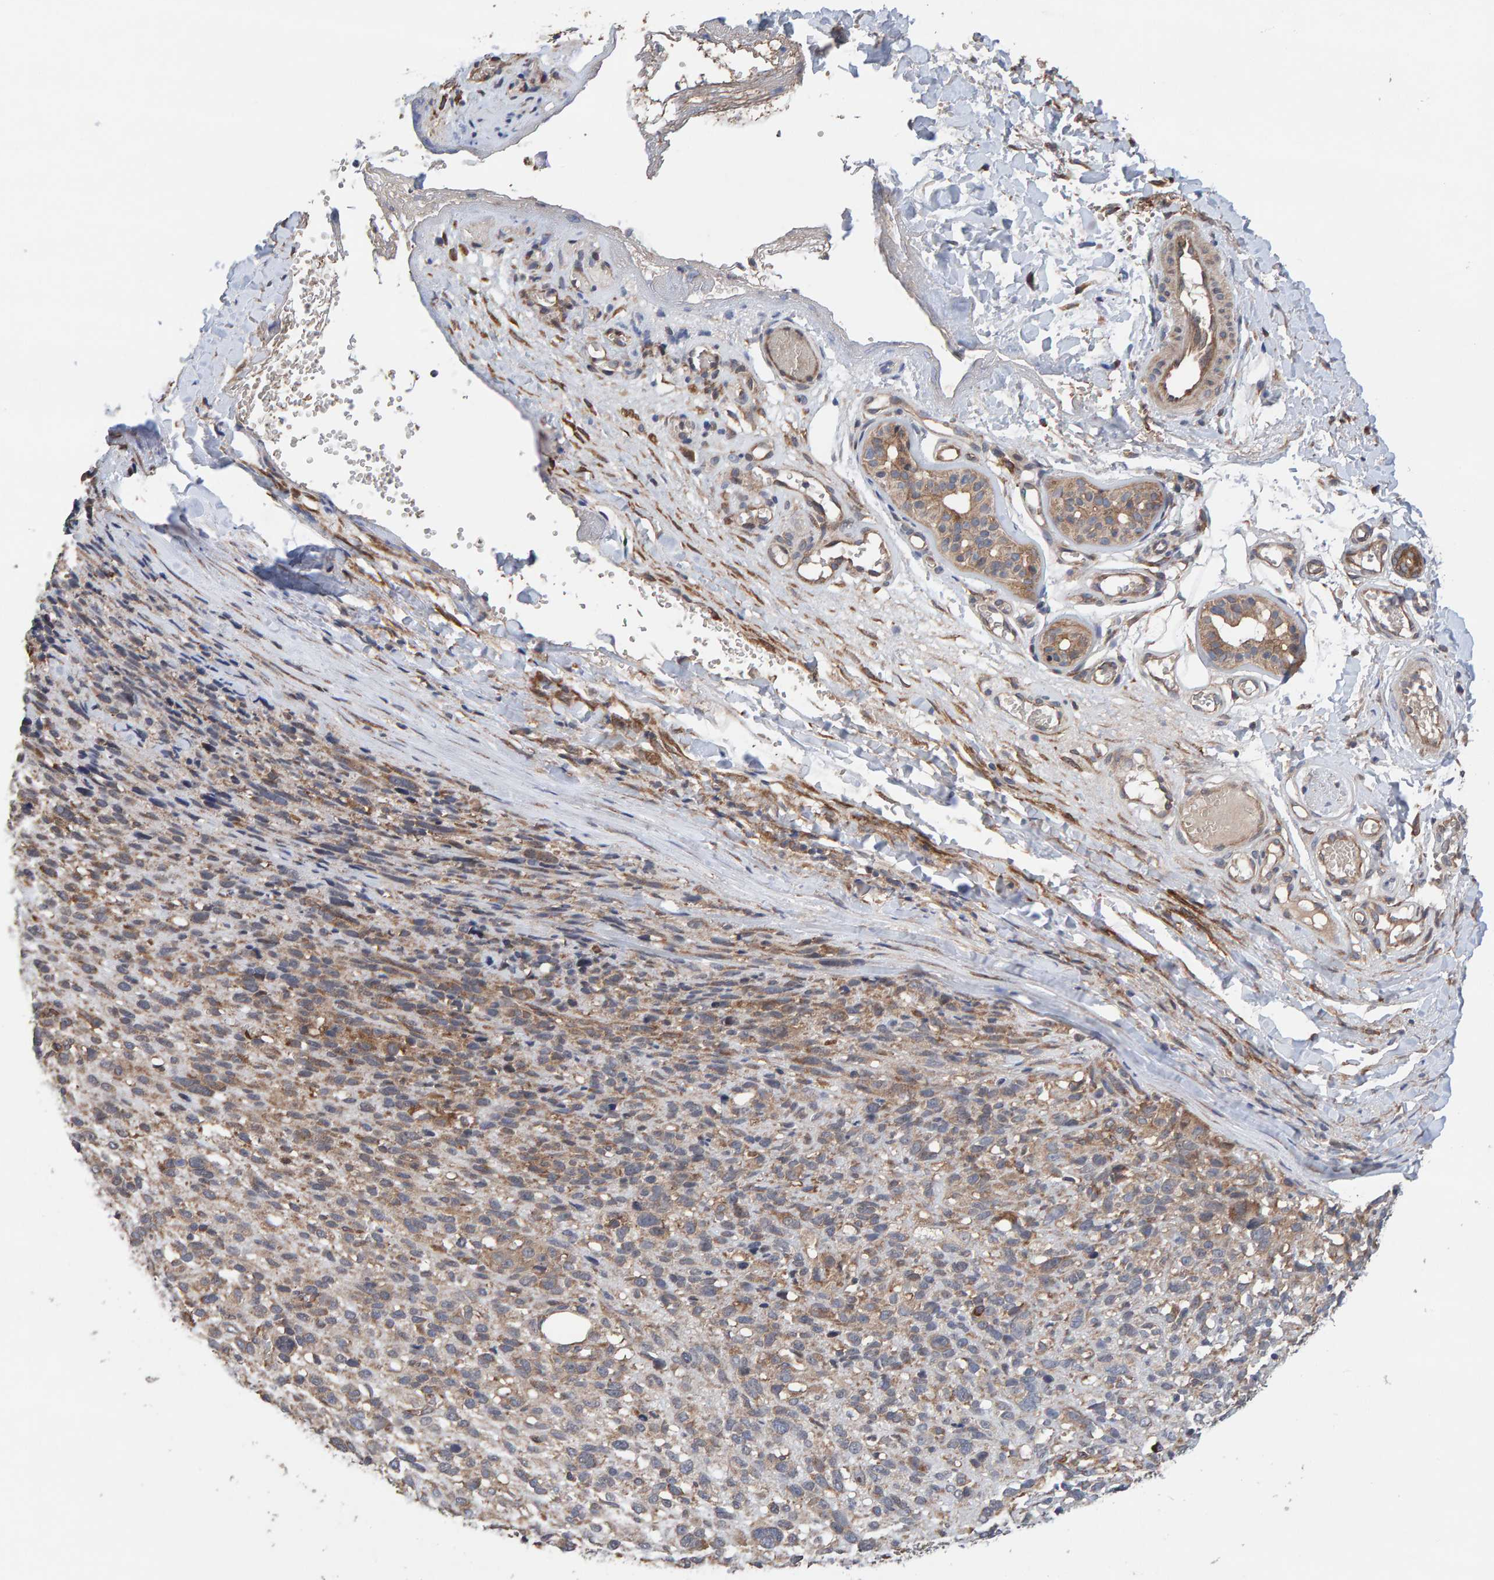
{"staining": {"intensity": "weak", "quantity": ">75%", "location": "cytoplasmic/membranous"}, "tissue": "melanoma", "cell_type": "Tumor cells", "image_type": "cancer", "snomed": [{"axis": "morphology", "description": "Malignant melanoma, NOS"}, {"axis": "topography", "description": "Skin"}], "caption": "A histopathology image showing weak cytoplasmic/membranous staining in about >75% of tumor cells in melanoma, as visualized by brown immunohistochemical staining.", "gene": "LRSAM1", "patient": {"sex": "female", "age": 55}}